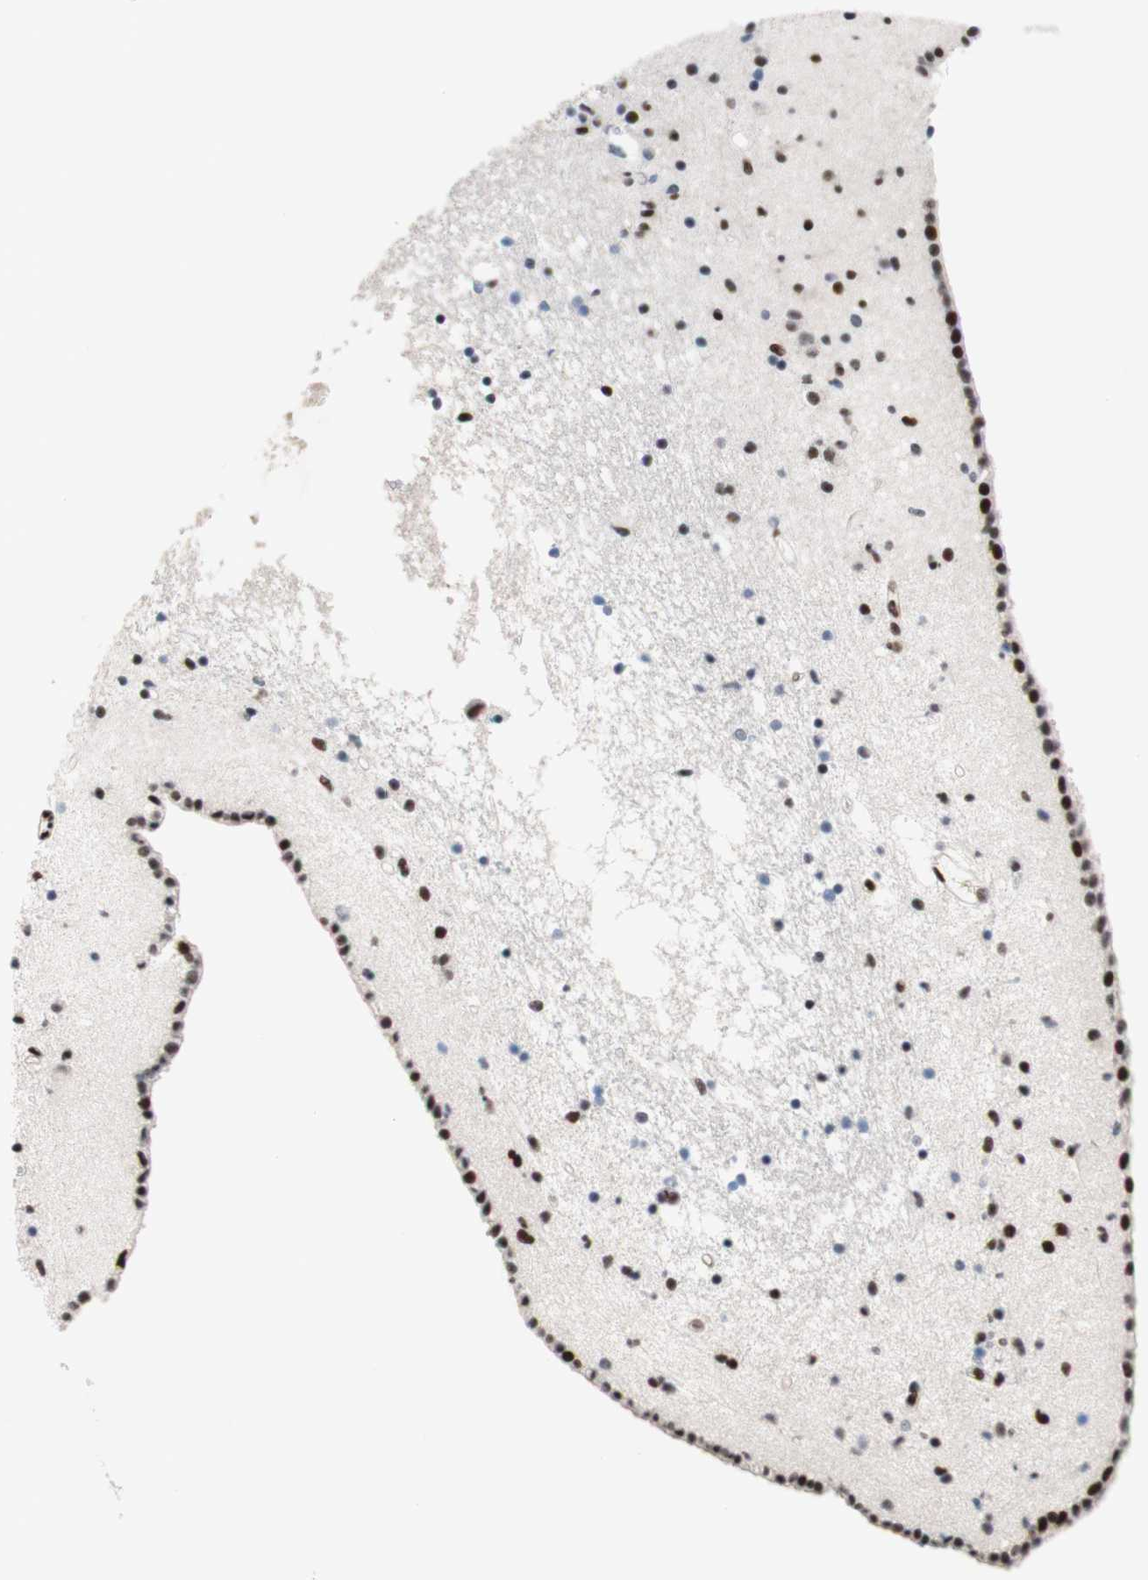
{"staining": {"intensity": "strong", "quantity": "25%-75%", "location": "nuclear"}, "tissue": "caudate", "cell_type": "Glial cells", "image_type": "normal", "snomed": [{"axis": "morphology", "description": "Normal tissue, NOS"}, {"axis": "topography", "description": "Lateral ventricle wall"}], "caption": "The photomicrograph exhibits immunohistochemical staining of unremarkable caudate. There is strong nuclear staining is appreciated in about 25%-75% of glial cells.", "gene": "TLE1", "patient": {"sex": "male", "age": 45}}